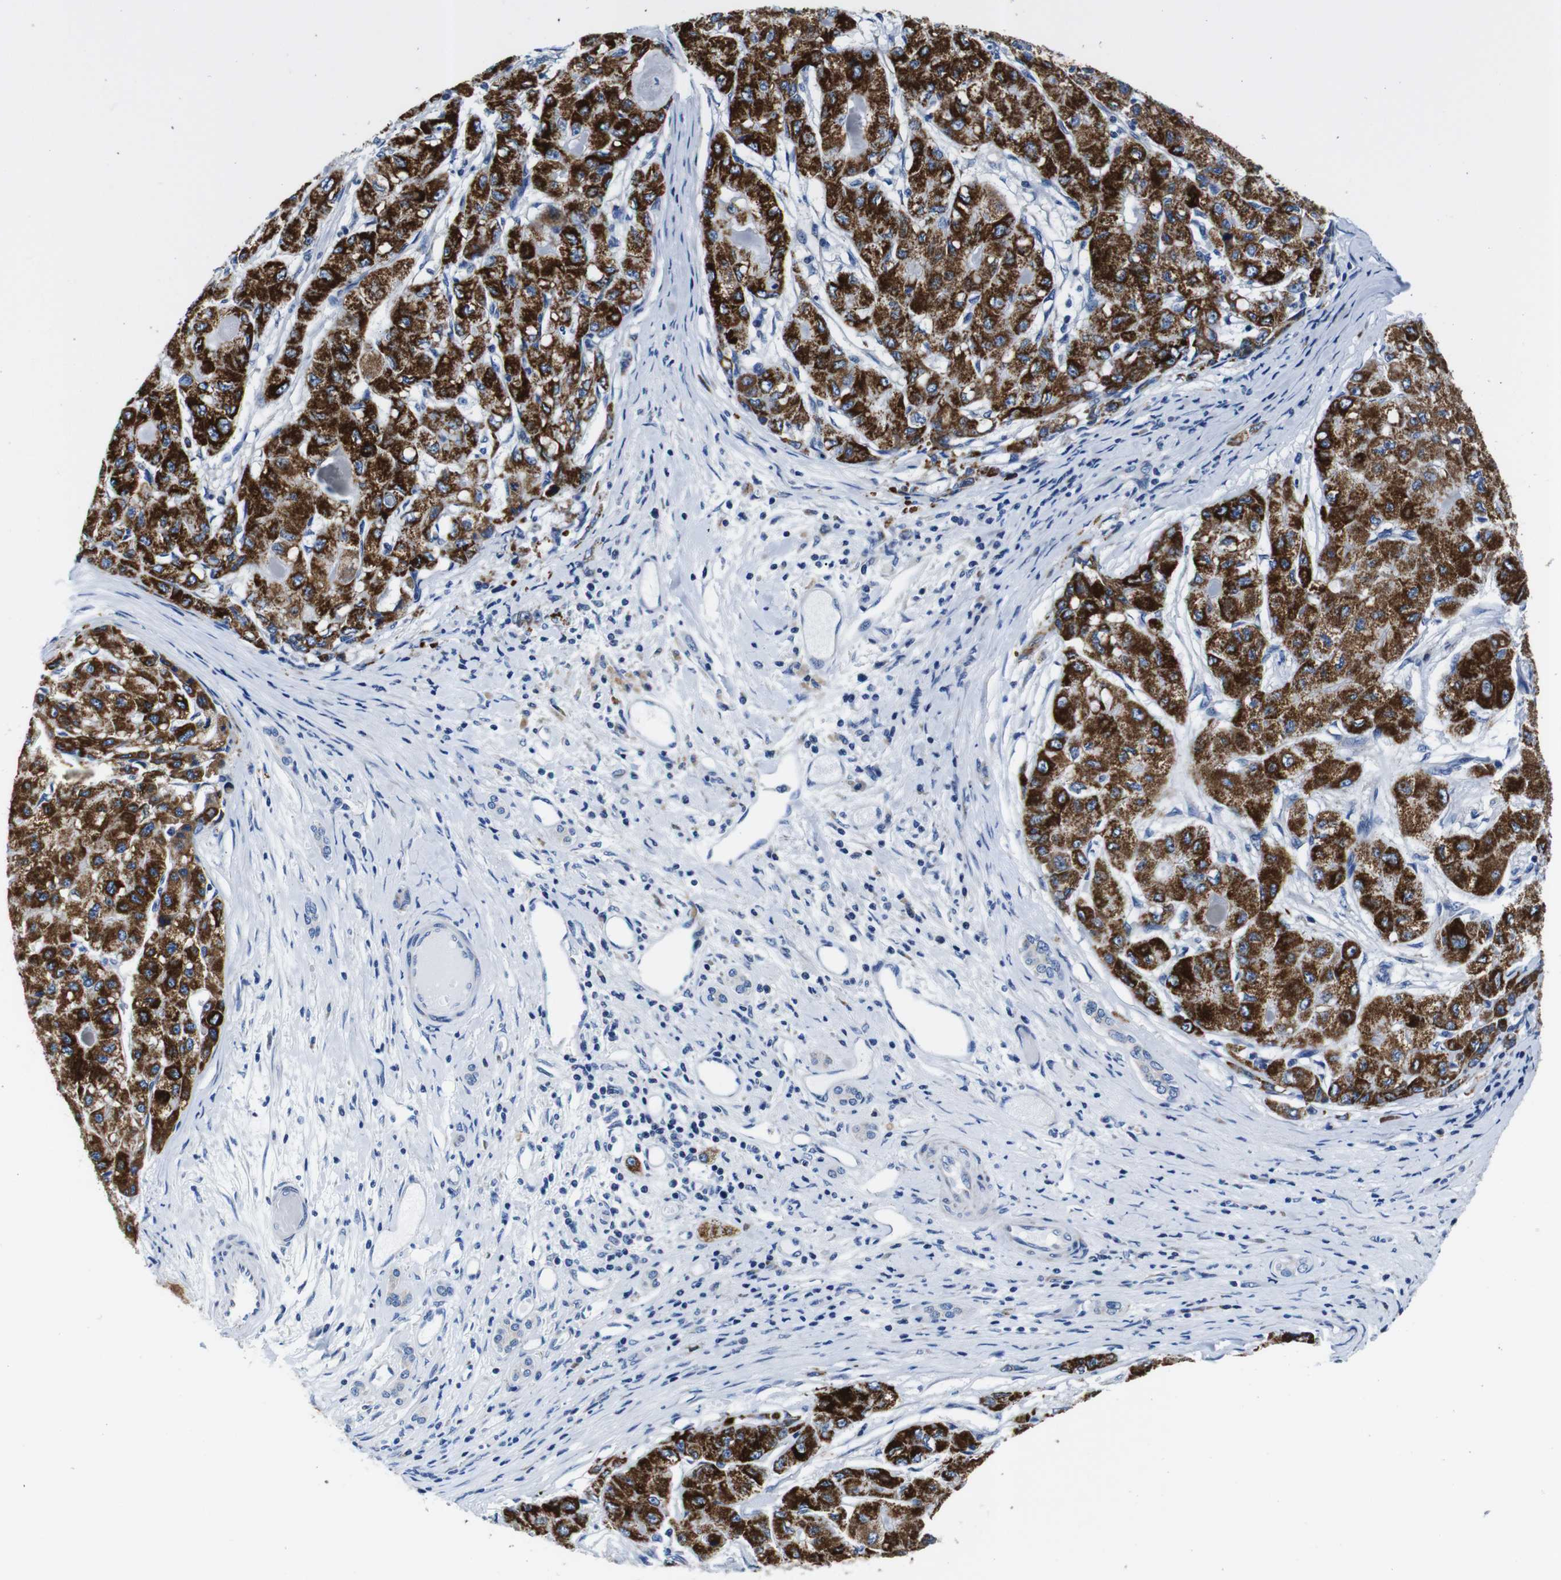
{"staining": {"intensity": "strong", "quantity": ">75%", "location": "cytoplasmic/membranous"}, "tissue": "liver cancer", "cell_type": "Tumor cells", "image_type": "cancer", "snomed": [{"axis": "morphology", "description": "Carcinoma, Hepatocellular, NOS"}, {"axis": "topography", "description": "Liver"}], "caption": "Liver cancer stained with a protein marker displays strong staining in tumor cells.", "gene": "SNX19", "patient": {"sex": "male", "age": 80}}